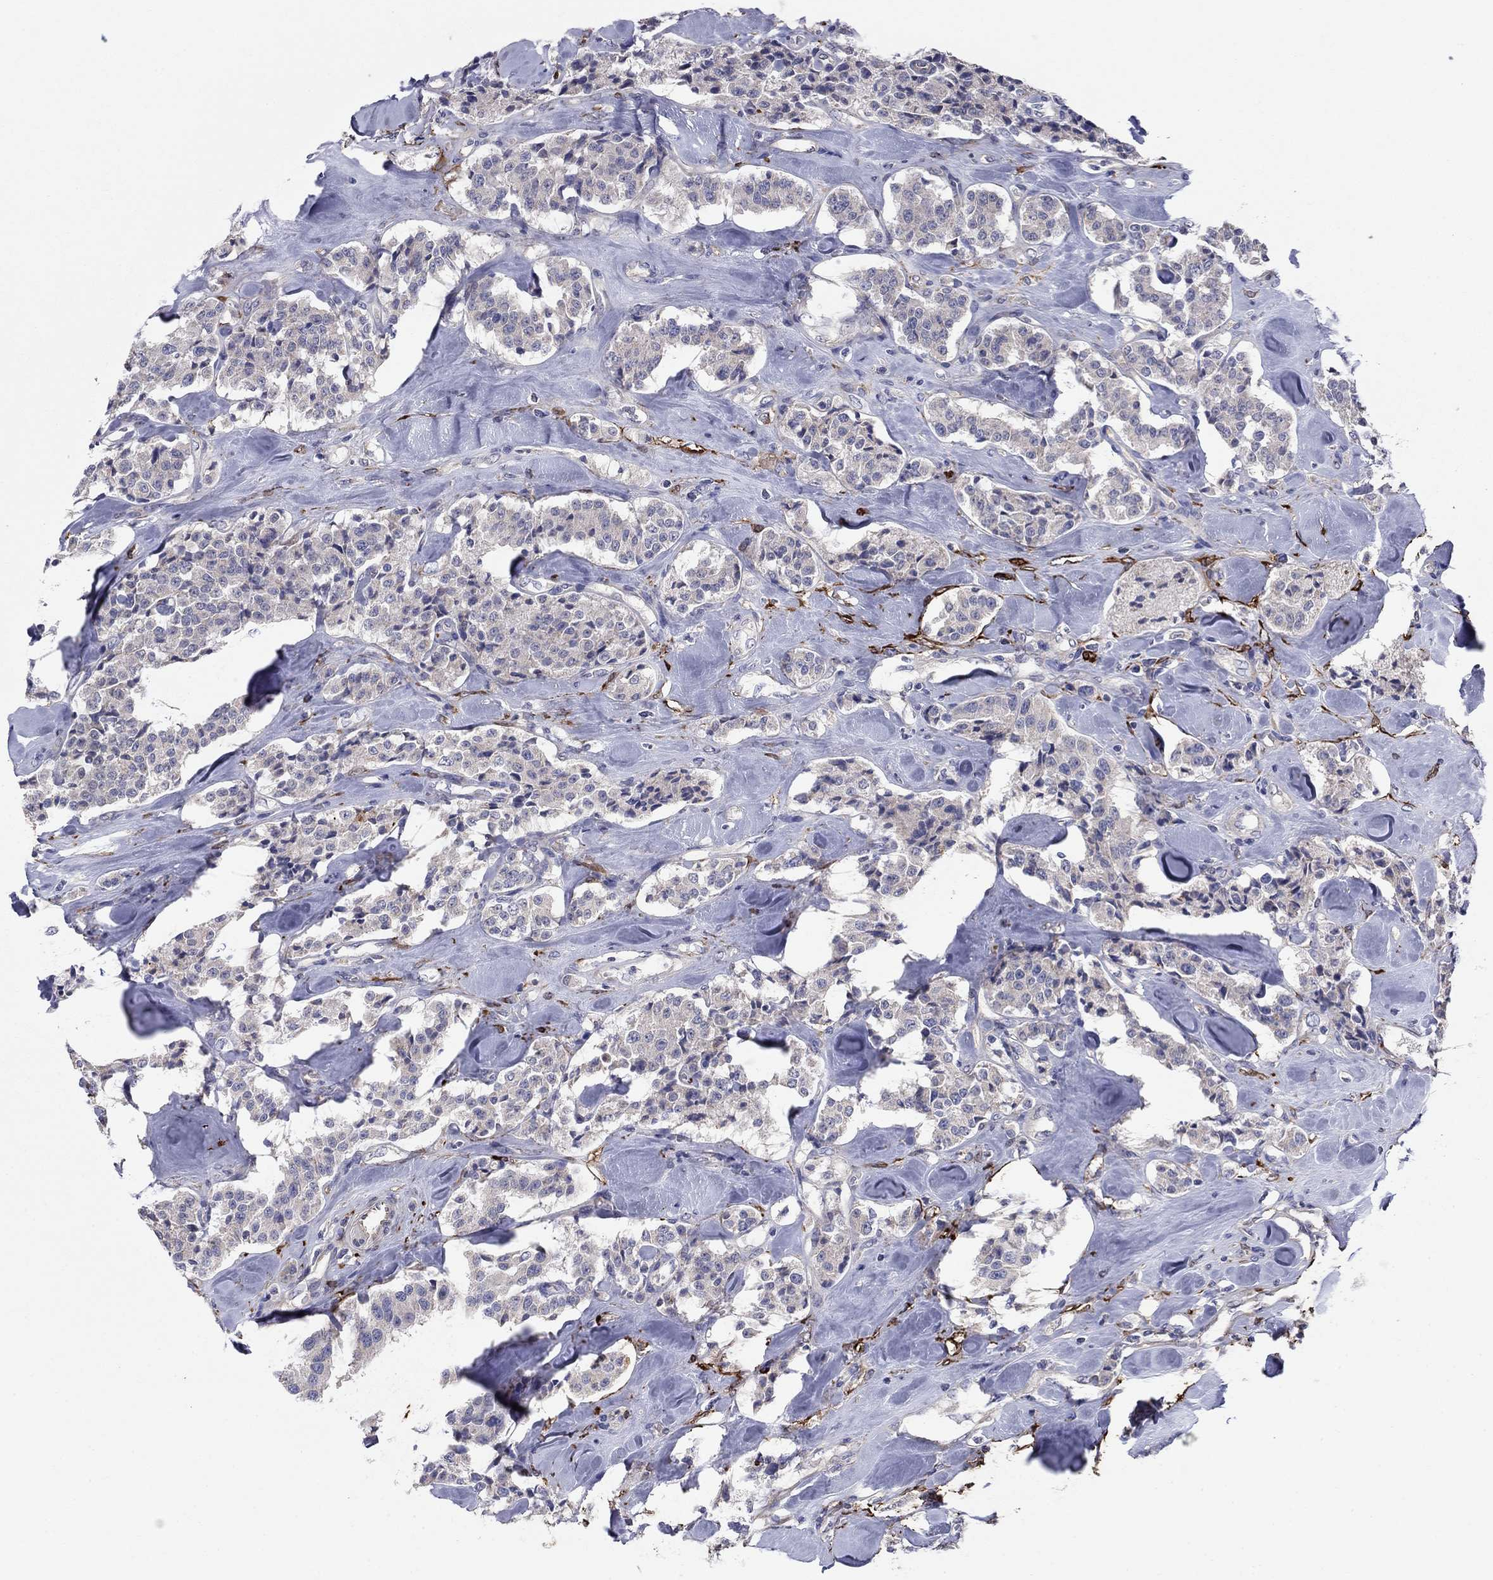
{"staining": {"intensity": "negative", "quantity": "none", "location": "none"}, "tissue": "carcinoid", "cell_type": "Tumor cells", "image_type": "cancer", "snomed": [{"axis": "morphology", "description": "Carcinoid, malignant, NOS"}, {"axis": "topography", "description": "Pancreas"}], "caption": "This is a micrograph of immunohistochemistry staining of carcinoid, which shows no expression in tumor cells. (Stains: DAB (3,3'-diaminobenzidine) immunohistochemistry with hematoxylin counter stain, Microscopy: brightfield microscopy at high magnification).", "gene": "EMP2", "patient": {"sex": "male", "age": 41}}